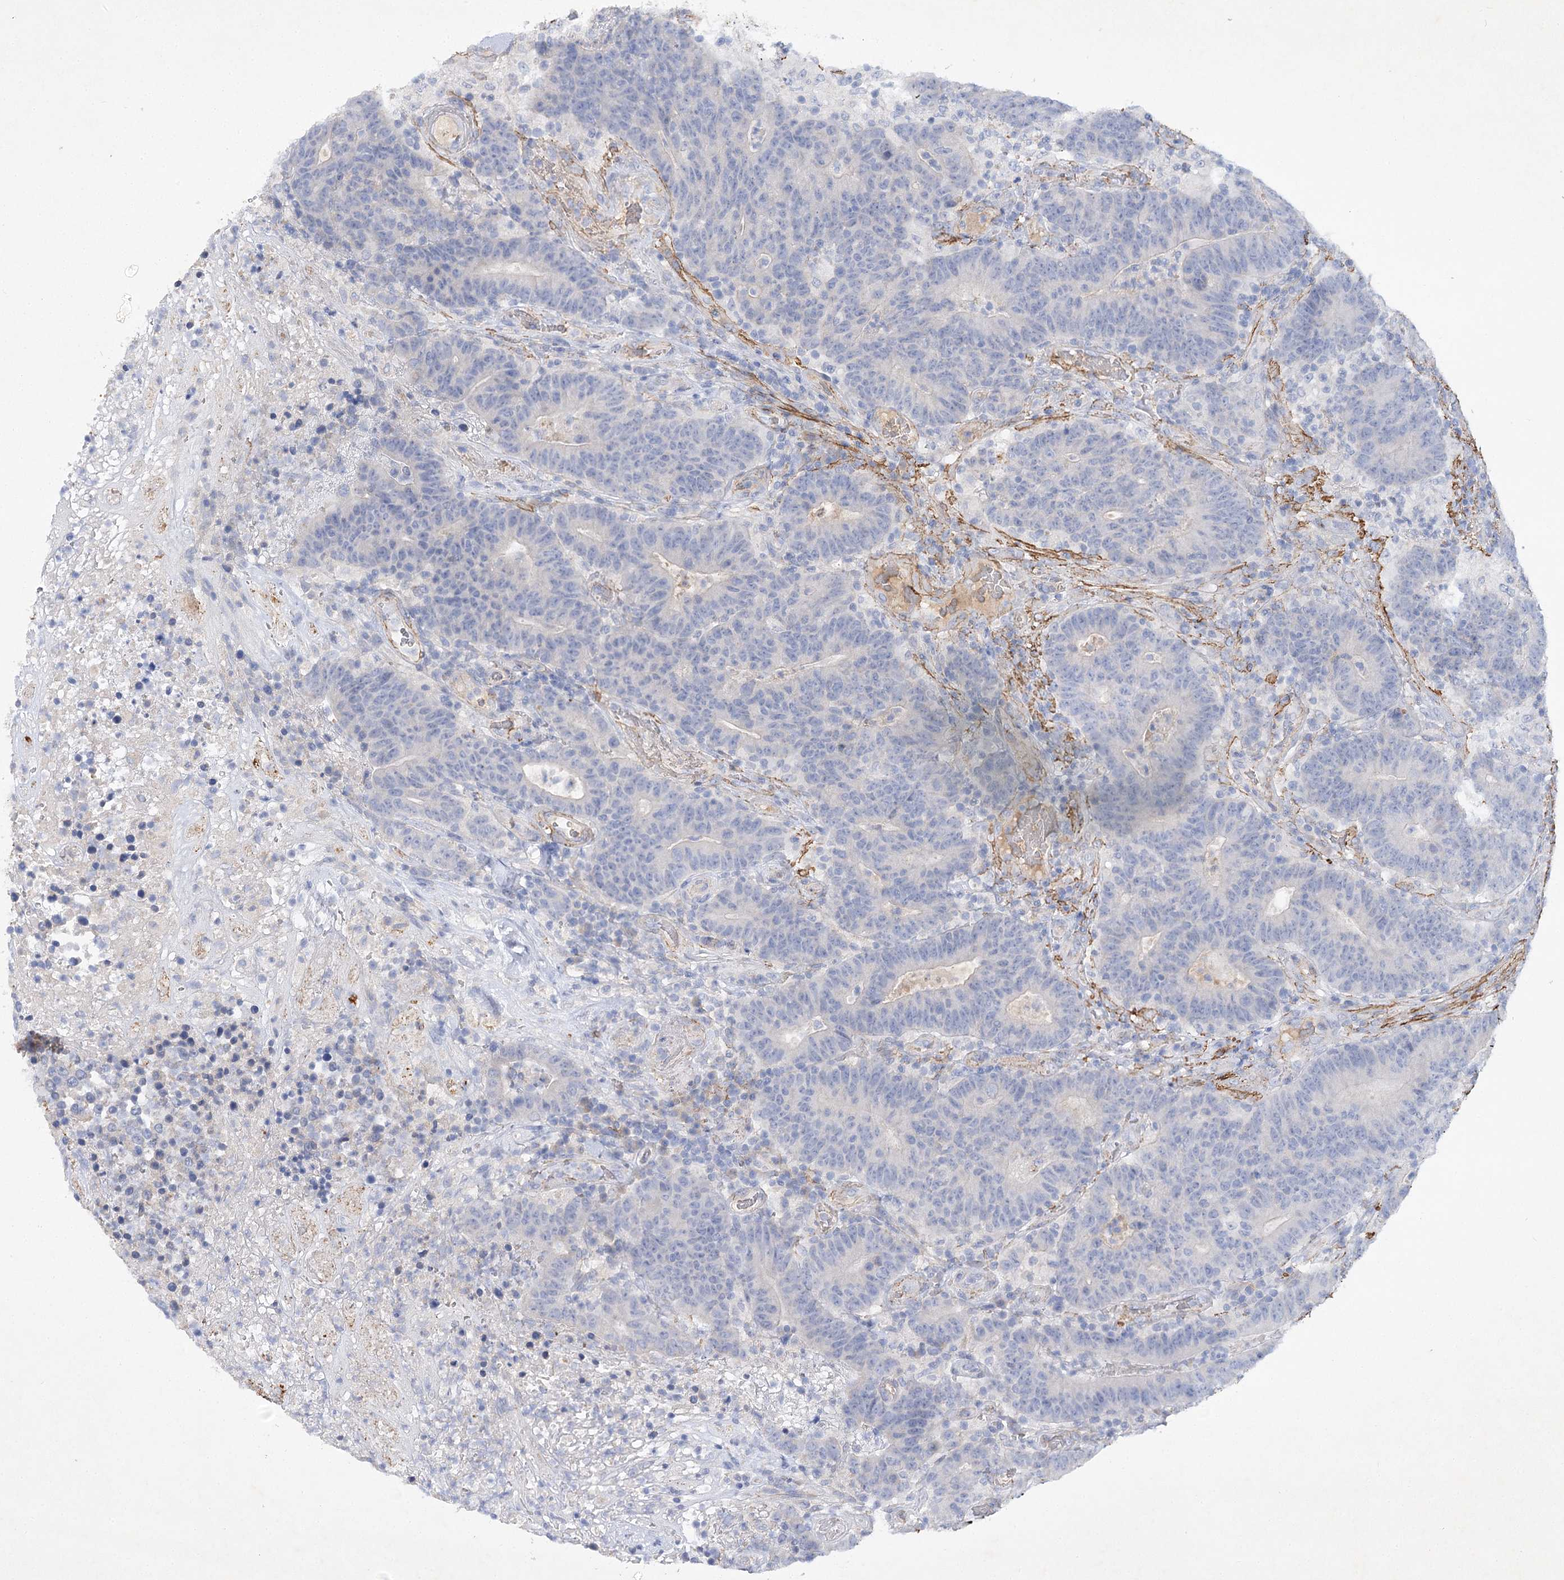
{"staining": {"intensity": "negative", "quantity": "none", "location": "none"}, "tissue": "colorectal cancer", "cell_type": "Tumor cells", "image_type": "cancer", "snomed": [{"axis": "morphology", "description": "Normal tissue, NOS"}, {"axis": "morphology", "description": "Adenocarcinoma, NOS"}, {"axis": "topography", "description": "Colon"}], "caption": "Human adenocarcinoma (colorectal) stained for a protein using IHC reveals no staining in tumor cells.", "gene": "RTN2", "patient": {"sex": "female", "age": 75}}